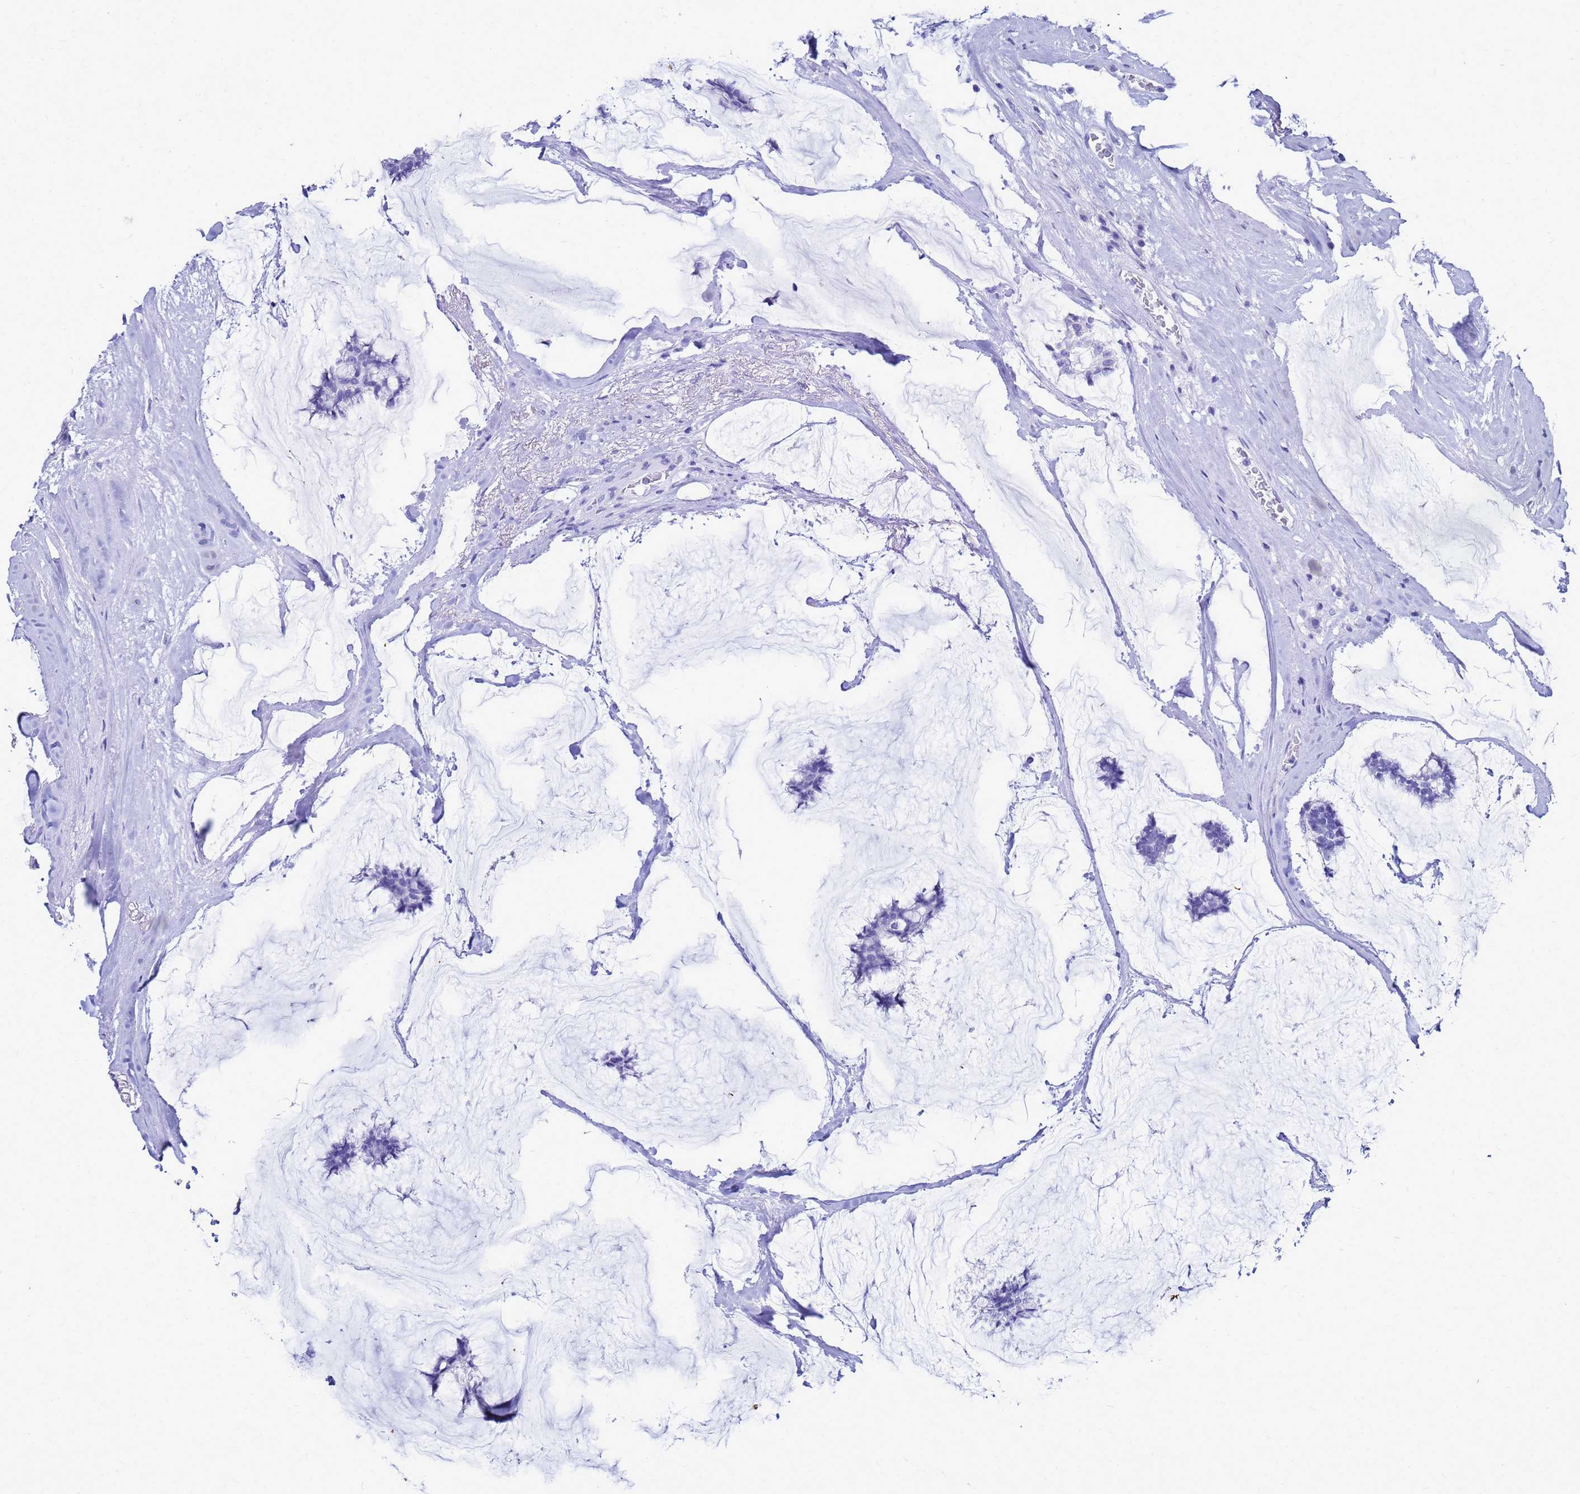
{"staining": {"intensity": "negative", "quantity": "none", "location": "none"}, "tissue": "breast cancer", "cell_type": "Tumor cells", "image_type": "cancer", "snomed": [{"axis": "morphology", "description": "Duct carcinoma"}, {"axis": "topography", "description": "Breast"}], "caption": "Immunohistochemistry of human infiltrating ductal carcinoma (breast) reveals no expression in tumor cells. Brightfield microscopy of immunohistochemistry (IHC) stained with DAB (brown) and hematoxylin (blue), captured at high magnification.", "gene": "CKB", "patient": {"sex": "female", "age": 93}}